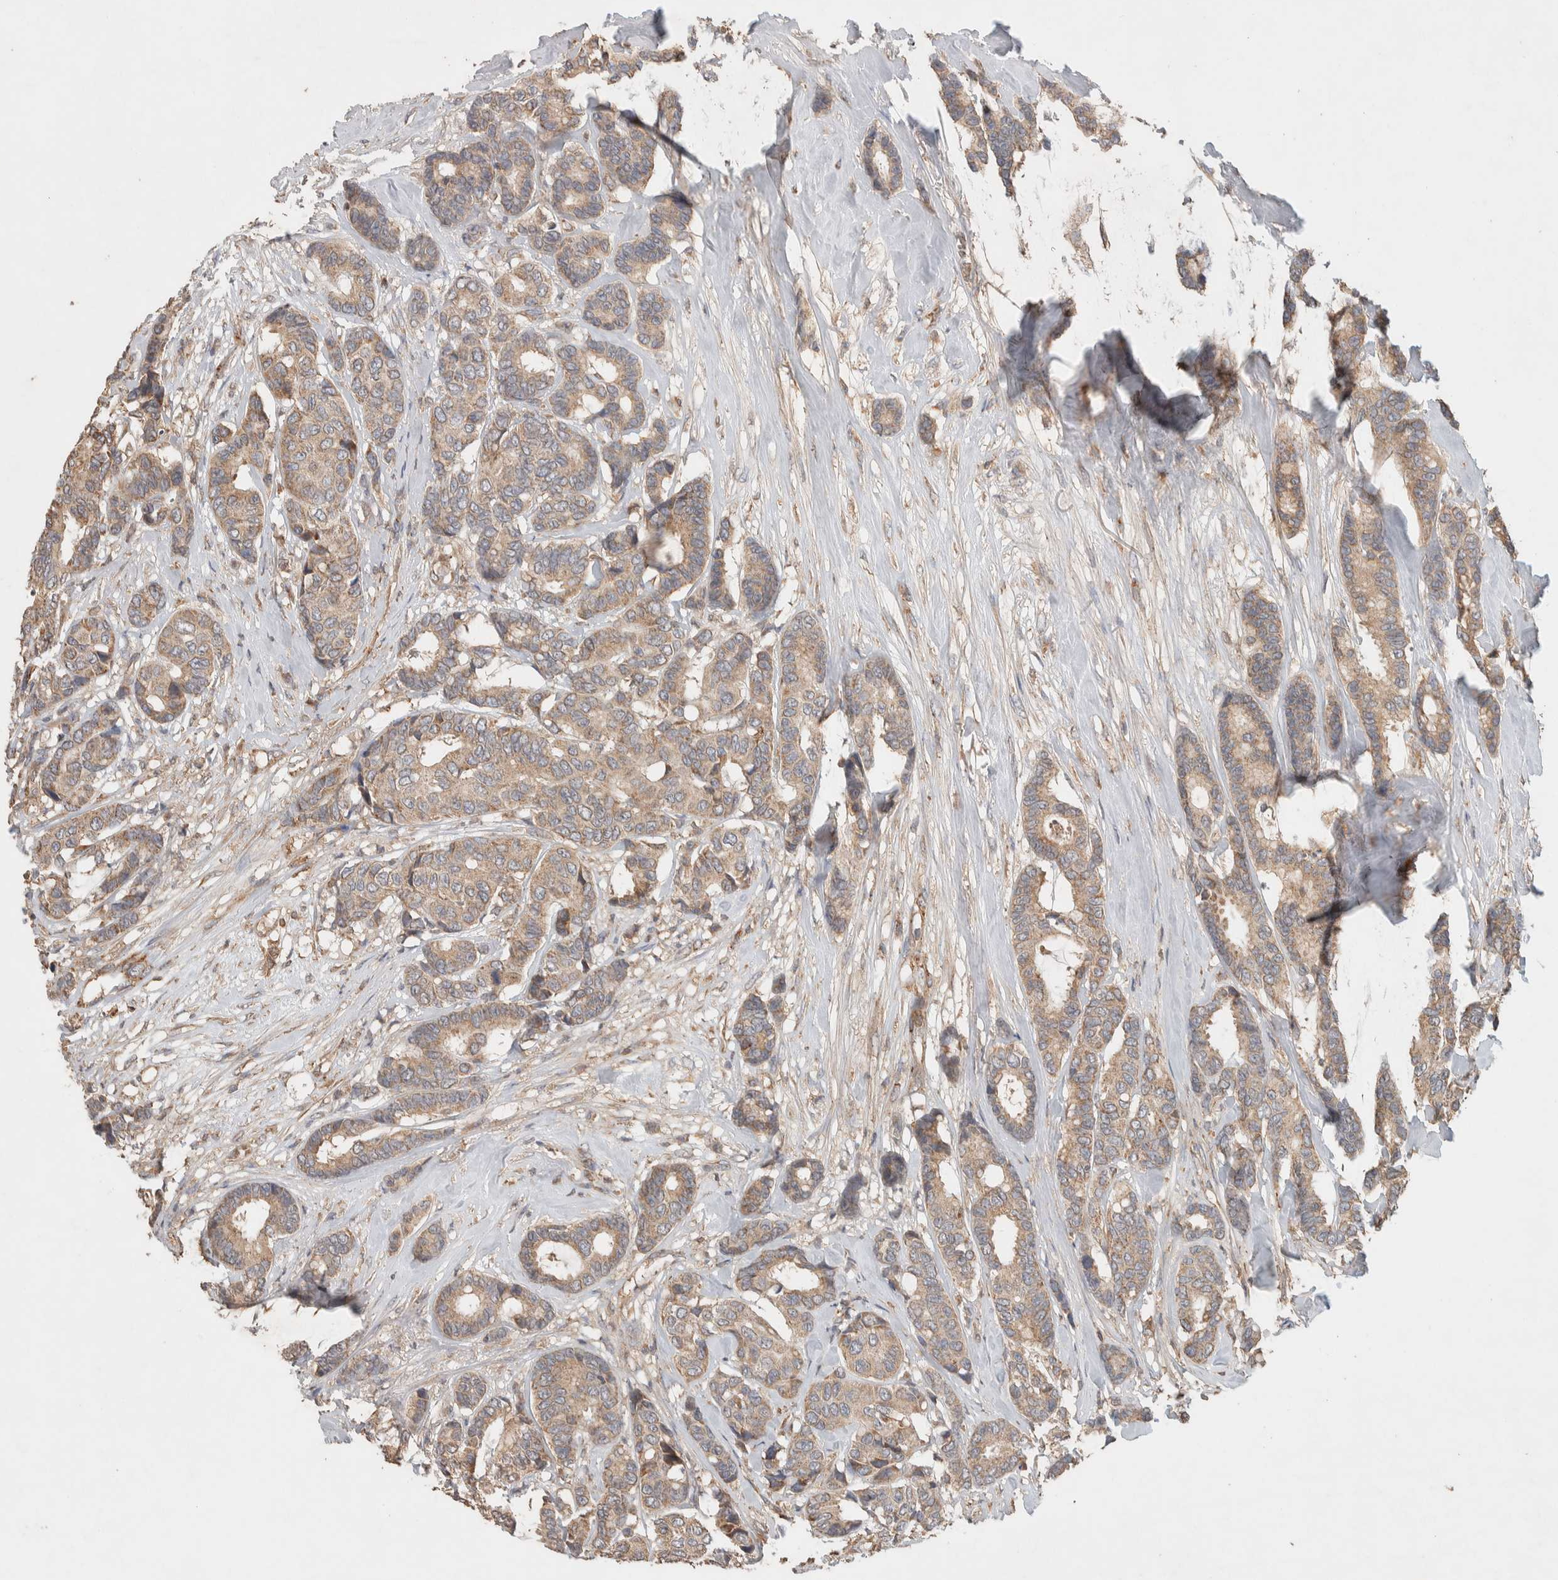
{"staining": {"intensity": "weak", "quantity": ">75%", "location": "cytoplasmic/membranous"}, "tissue": "breast cancer", "cell_type": "Tumor cells", "image_type": "cancer", "snomed": [{"axis": "morphology", "description": "Duct carcinoma"}, {"axis": "topography", "description": "Breast"}], "caption": "Breast cancer (infiltrating ductal carcinoma) stained for a protein displays weak cytoplasmic/membranous positivity in tumor cells.", "gene": "DEPTOR", "patient": {"sex": "female", "age": 87}}